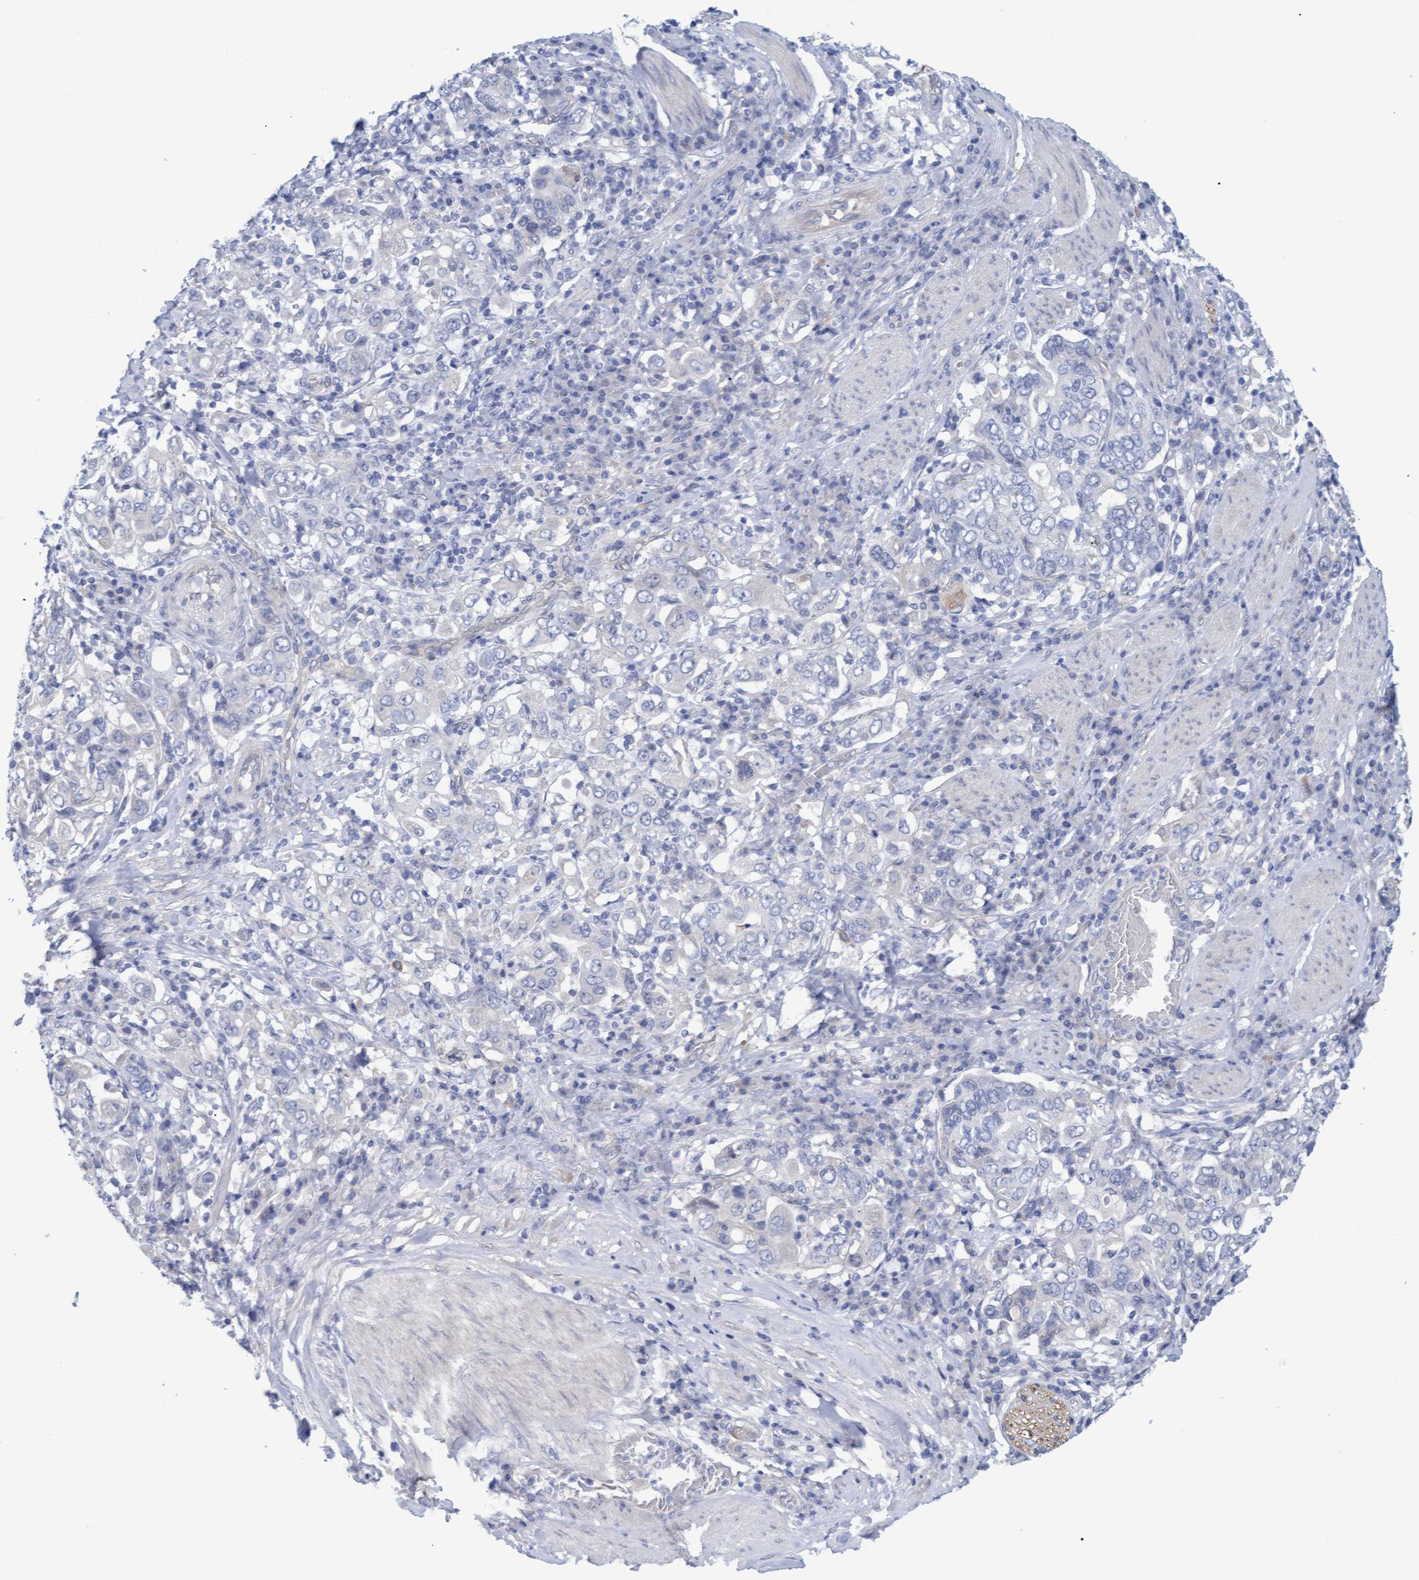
{"staining": {"intensity": "negative", "quantity": "none", "location": "none"}, "tissue": "stomach cancer", "cell_type": "Tumor cells", "image_type": "cancer", "snomed": [{"axis": "morphology", "description": "Adenocarcinoma, NOS"}, {"axis": "topography", "description": "Stomach, upper"}], "caption": "IHC micrograph of neoplastic tissue: stomach adenocarcinoma stained with DAB (3,3'-diaminobenzidine) reveals no significant protein positivity in tumor cells. The staining is performed using DAB brown chromogen with nuclei counter-stained in using hematoxylin.", "gene": "STXBP1", "patient": {"sex": "male", "age": 62}}